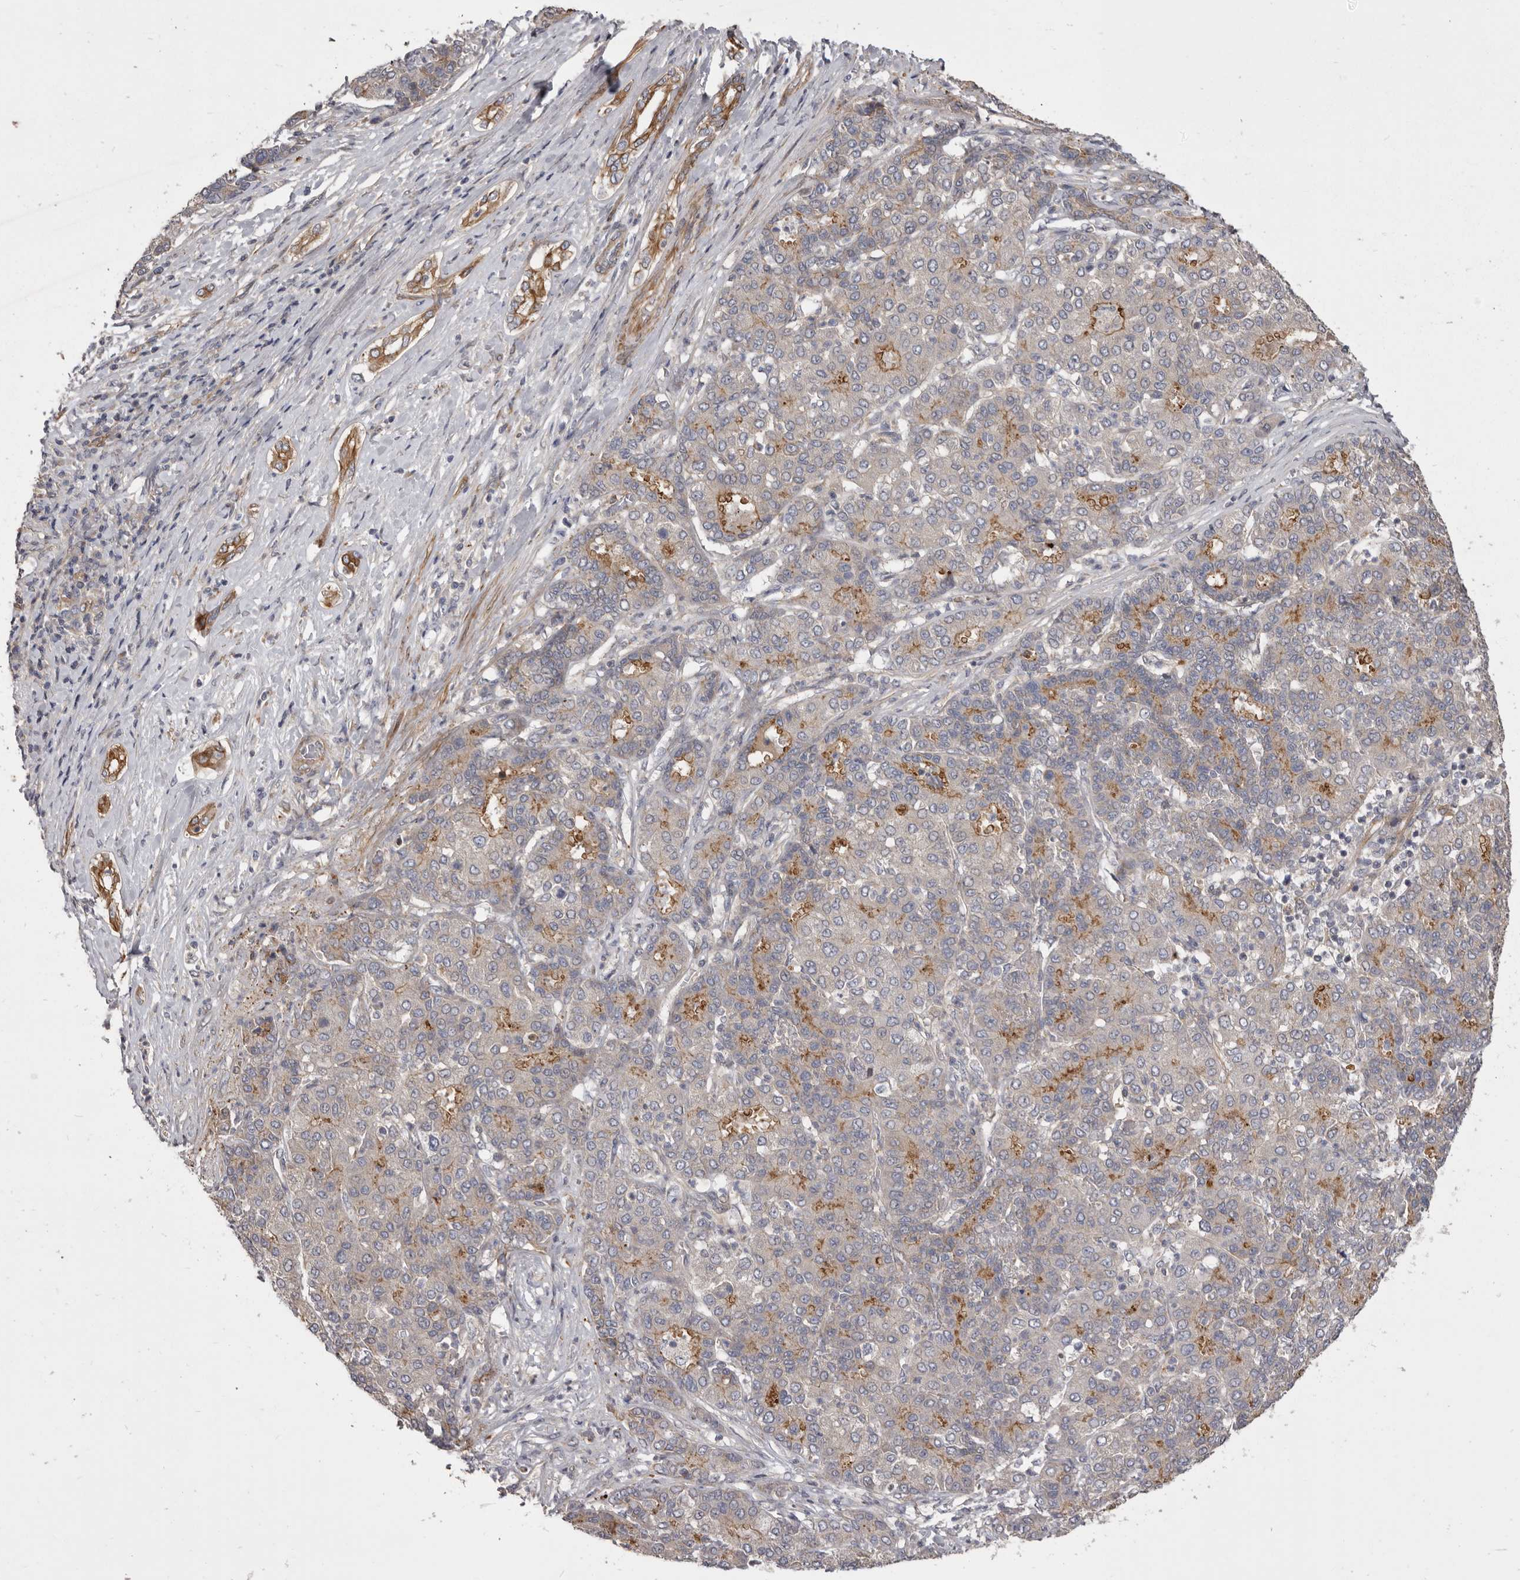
{"staining": {"intensity": "moderate", "quantity": "<25%", "location": "cytoplasmic/membranous"}, "tissue": "liver cancer", "cell_type": "Tumor cells", "image_type": "cancer", "snomed": [{"axis": "morphology", "description": "Carcinoma, Hepatocellular, NOS"}, {"axis": "topography", "description": "Liver"}], "caption": "This is an image of immunohistochemistry staining of liver cancer (hepatocellular carcinoma), which shows moderate expression in the cytoplasmic/membranous of tumor cells.", "gene": "VPS45", "patient": {"sex": "male", "age": 65}}